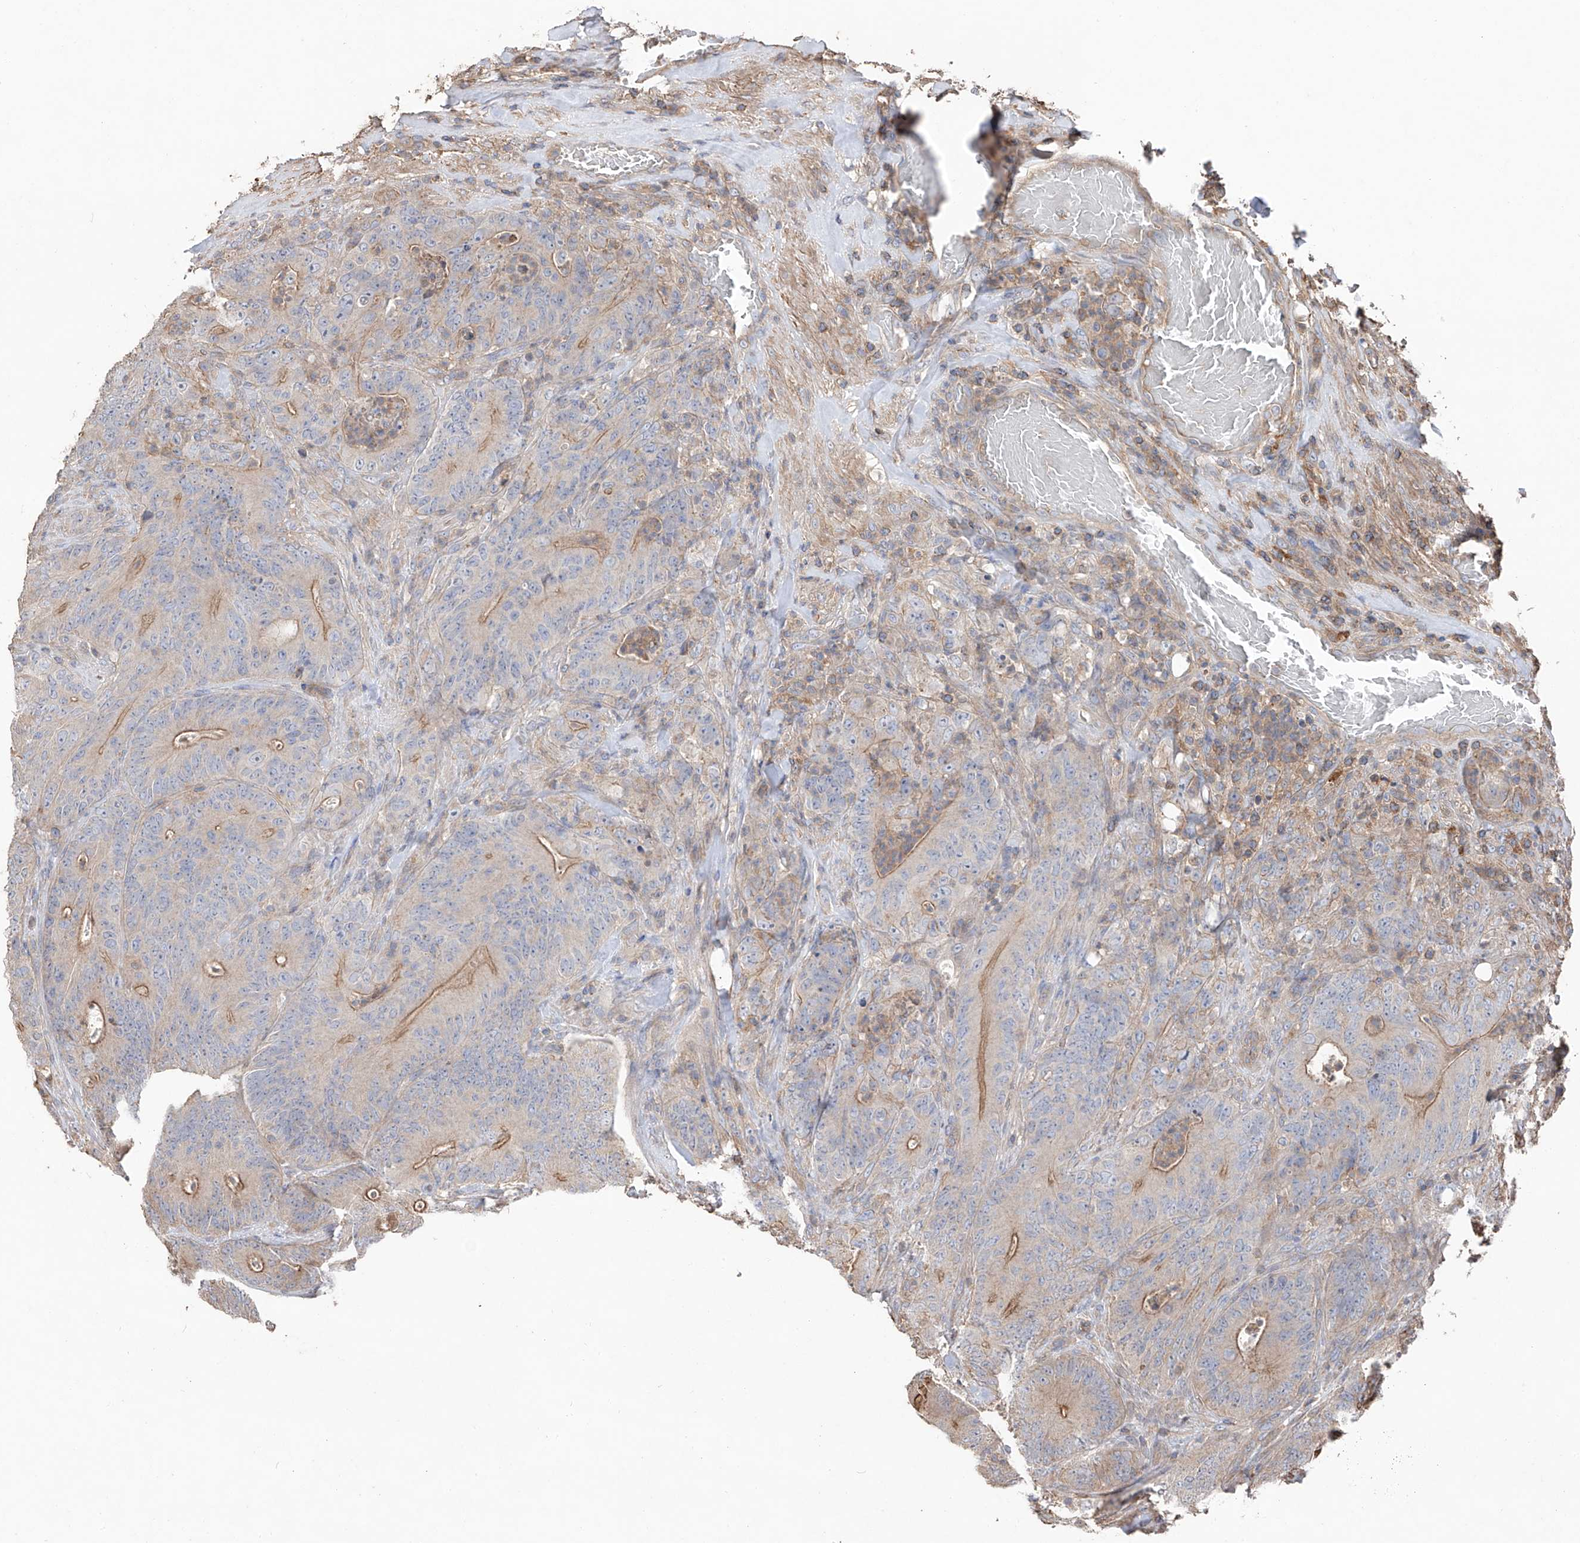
{"staining": {"intensity": "moderate", "quantity": "25%-75%", "location": "cytoplasmic/membranous"}, "tissue": "colorectal cancer", "cell_type": "Tumor cells", "image_type": "cancer", "snomed": [{"axis": "morphology", "description": "Normal tissue, NOS"}, {"axis": "topography", "description": "Colon"}], "caption": "Immunohistochemistry (IHC) staining of colorectal cancer, which shows medium levels of moderate cytoplasmic/membranous expression in about 25%-75% of tumor cells indicating moderate cytoplasmic/membranous protein positivity. The staining was performed using DAB (3,3'-diaminobenzidine) (brown) for protein detection and nuclei were counterstained in hematoxylin (blue).", "gene": "EDN1", "patient": {"sex": "female", "age": 82}}